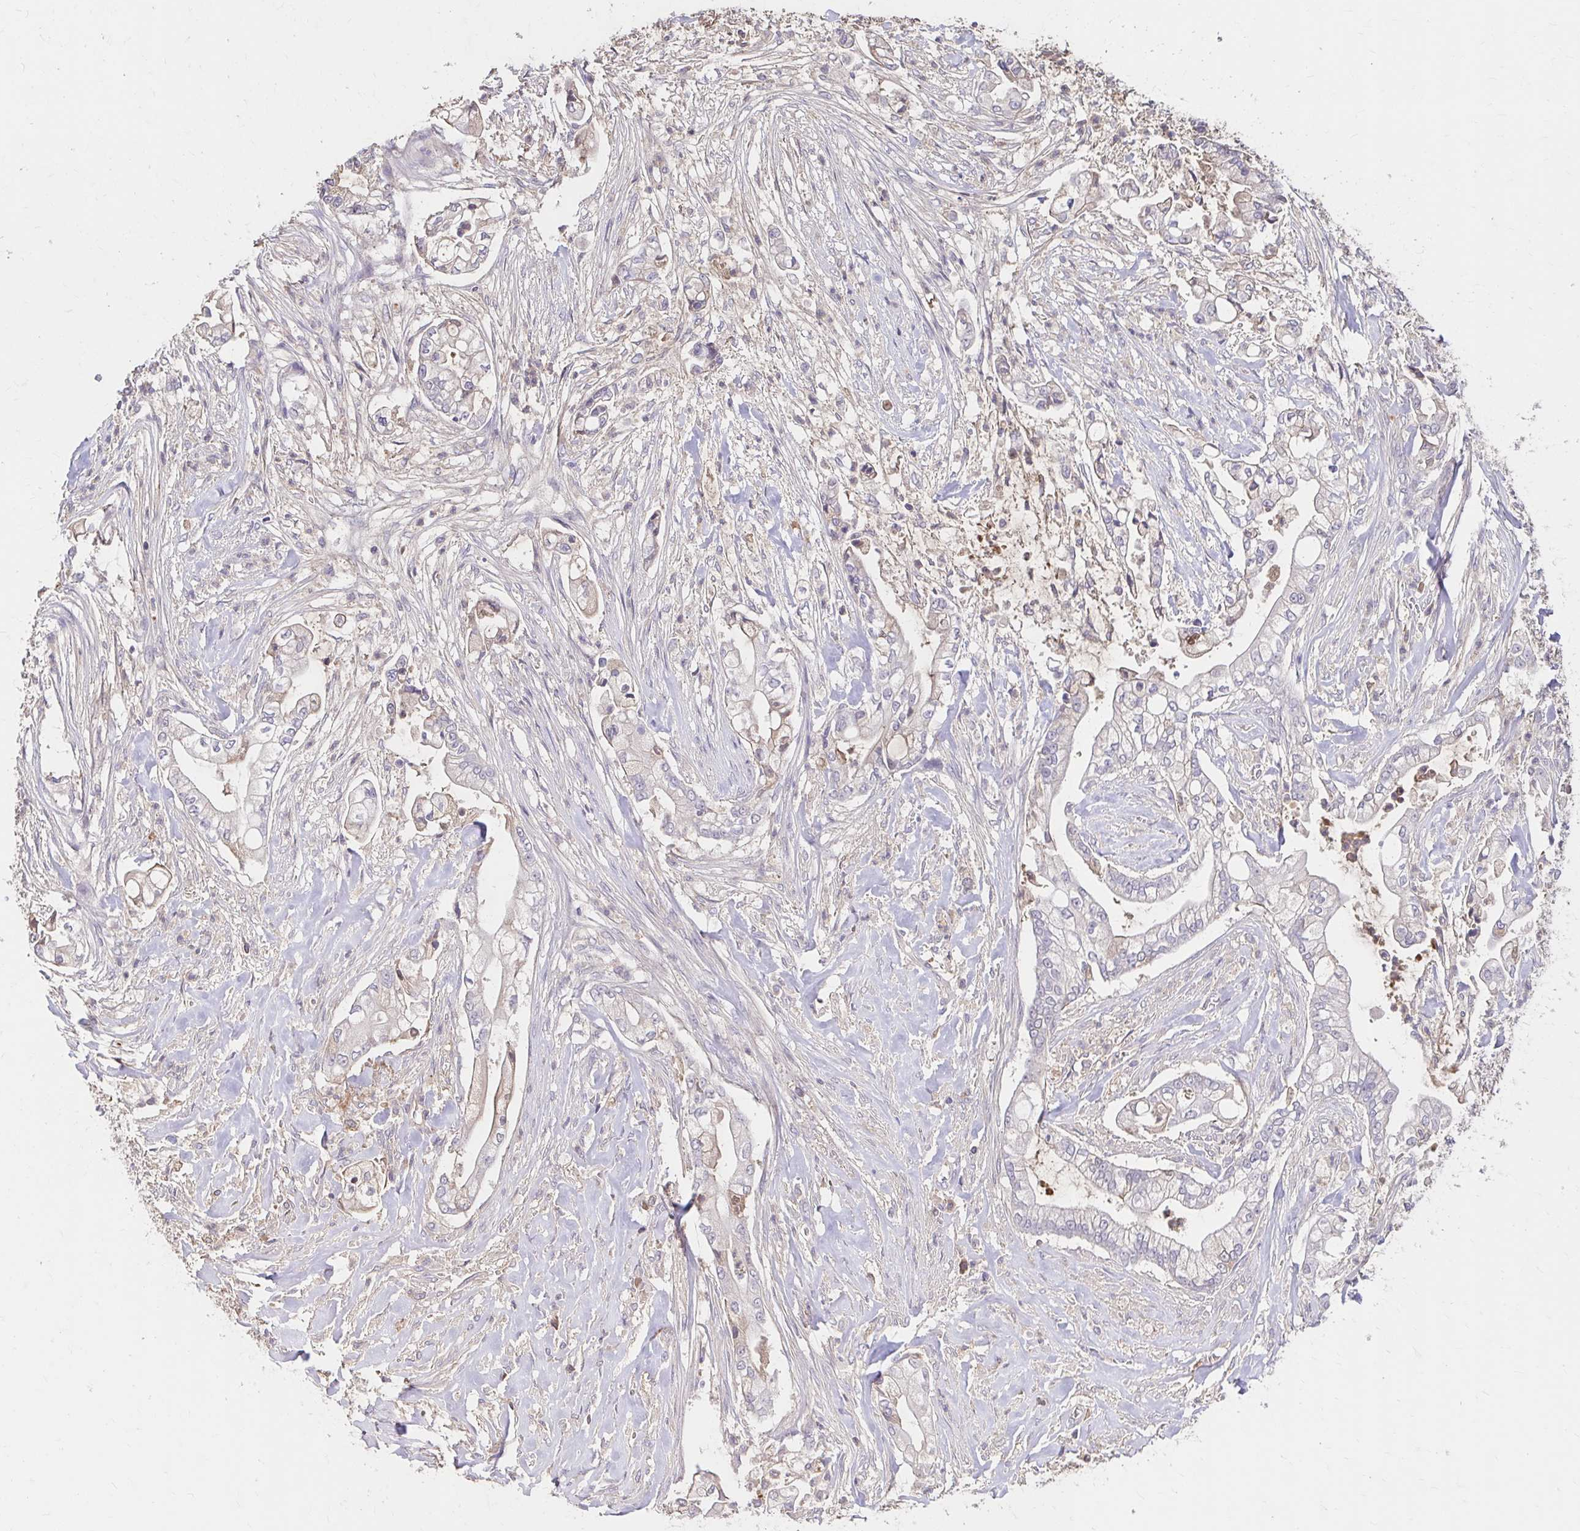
{"staining": {"intensity": "negative", "quantity": "none", "location": "none"}, "tissue": "pancreatic cancer", "cell_type": "Tumor cells", "image_type": "cancer", "snomed": [{"axis": "morphology", "description": "Adenocarcinoma, NOS"}, {"axis": "topography", "description": "Pancreas"}], "caption": "Immunohistochemistry of human pancreatic cancer (adenocarcinoma) displays no staining in tumor cells.", "gene": "HMGCS2", "patient": {"sex": "female", "age": 69}}